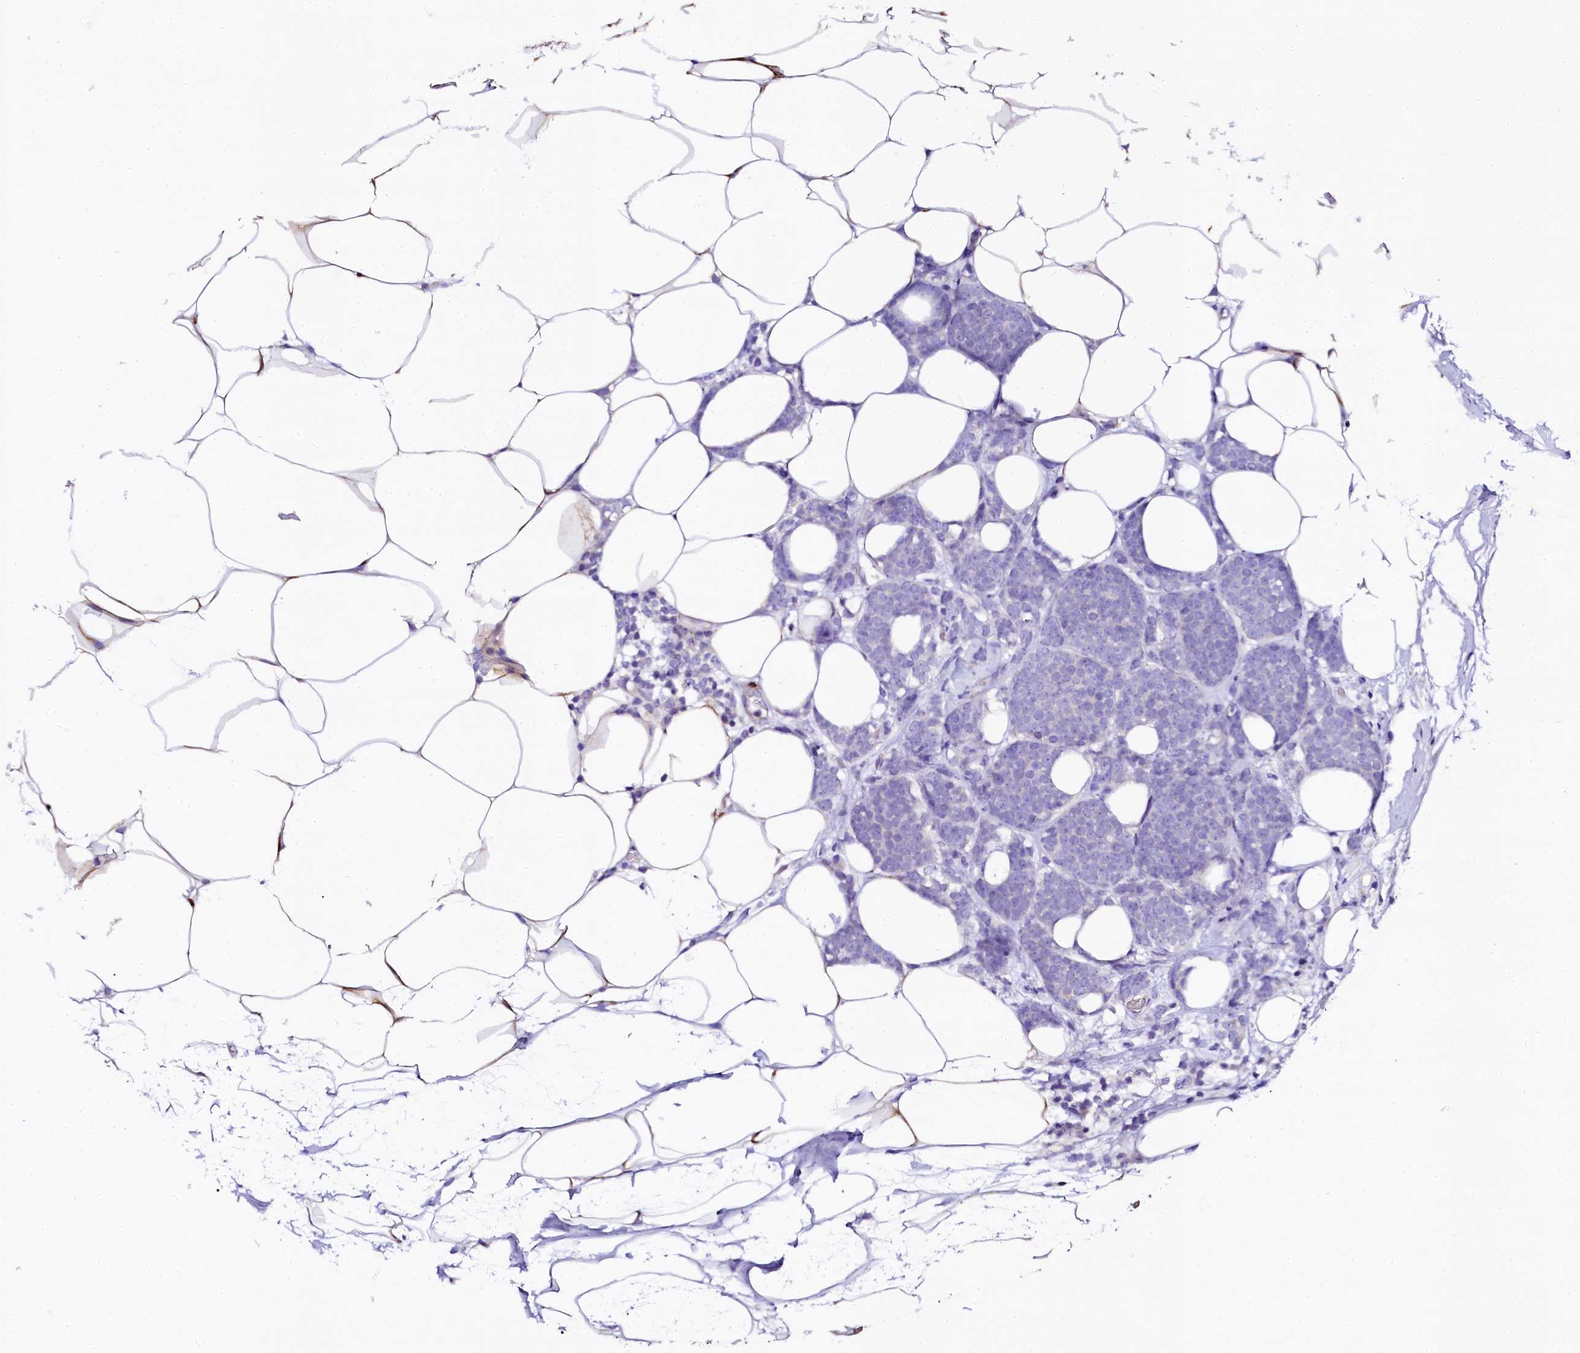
{"staining": {"intensity": "negative", "quantity": "none", "location": "none"}, "tissue": "breast cancer", "cell_type": "Tumor cells", "image_type": "cancer", "snomed": [{"axis": "morphology", "description": "Lobular carcinoma"}, {"axis": "topography", "description": "Breast"}], "caption": "Protein analysis of breast lobular carcinoma demonstrates no significant positivity in tumor cells.", "gene": "NAA16", "patient": {"sex": "female", "age": 58}}